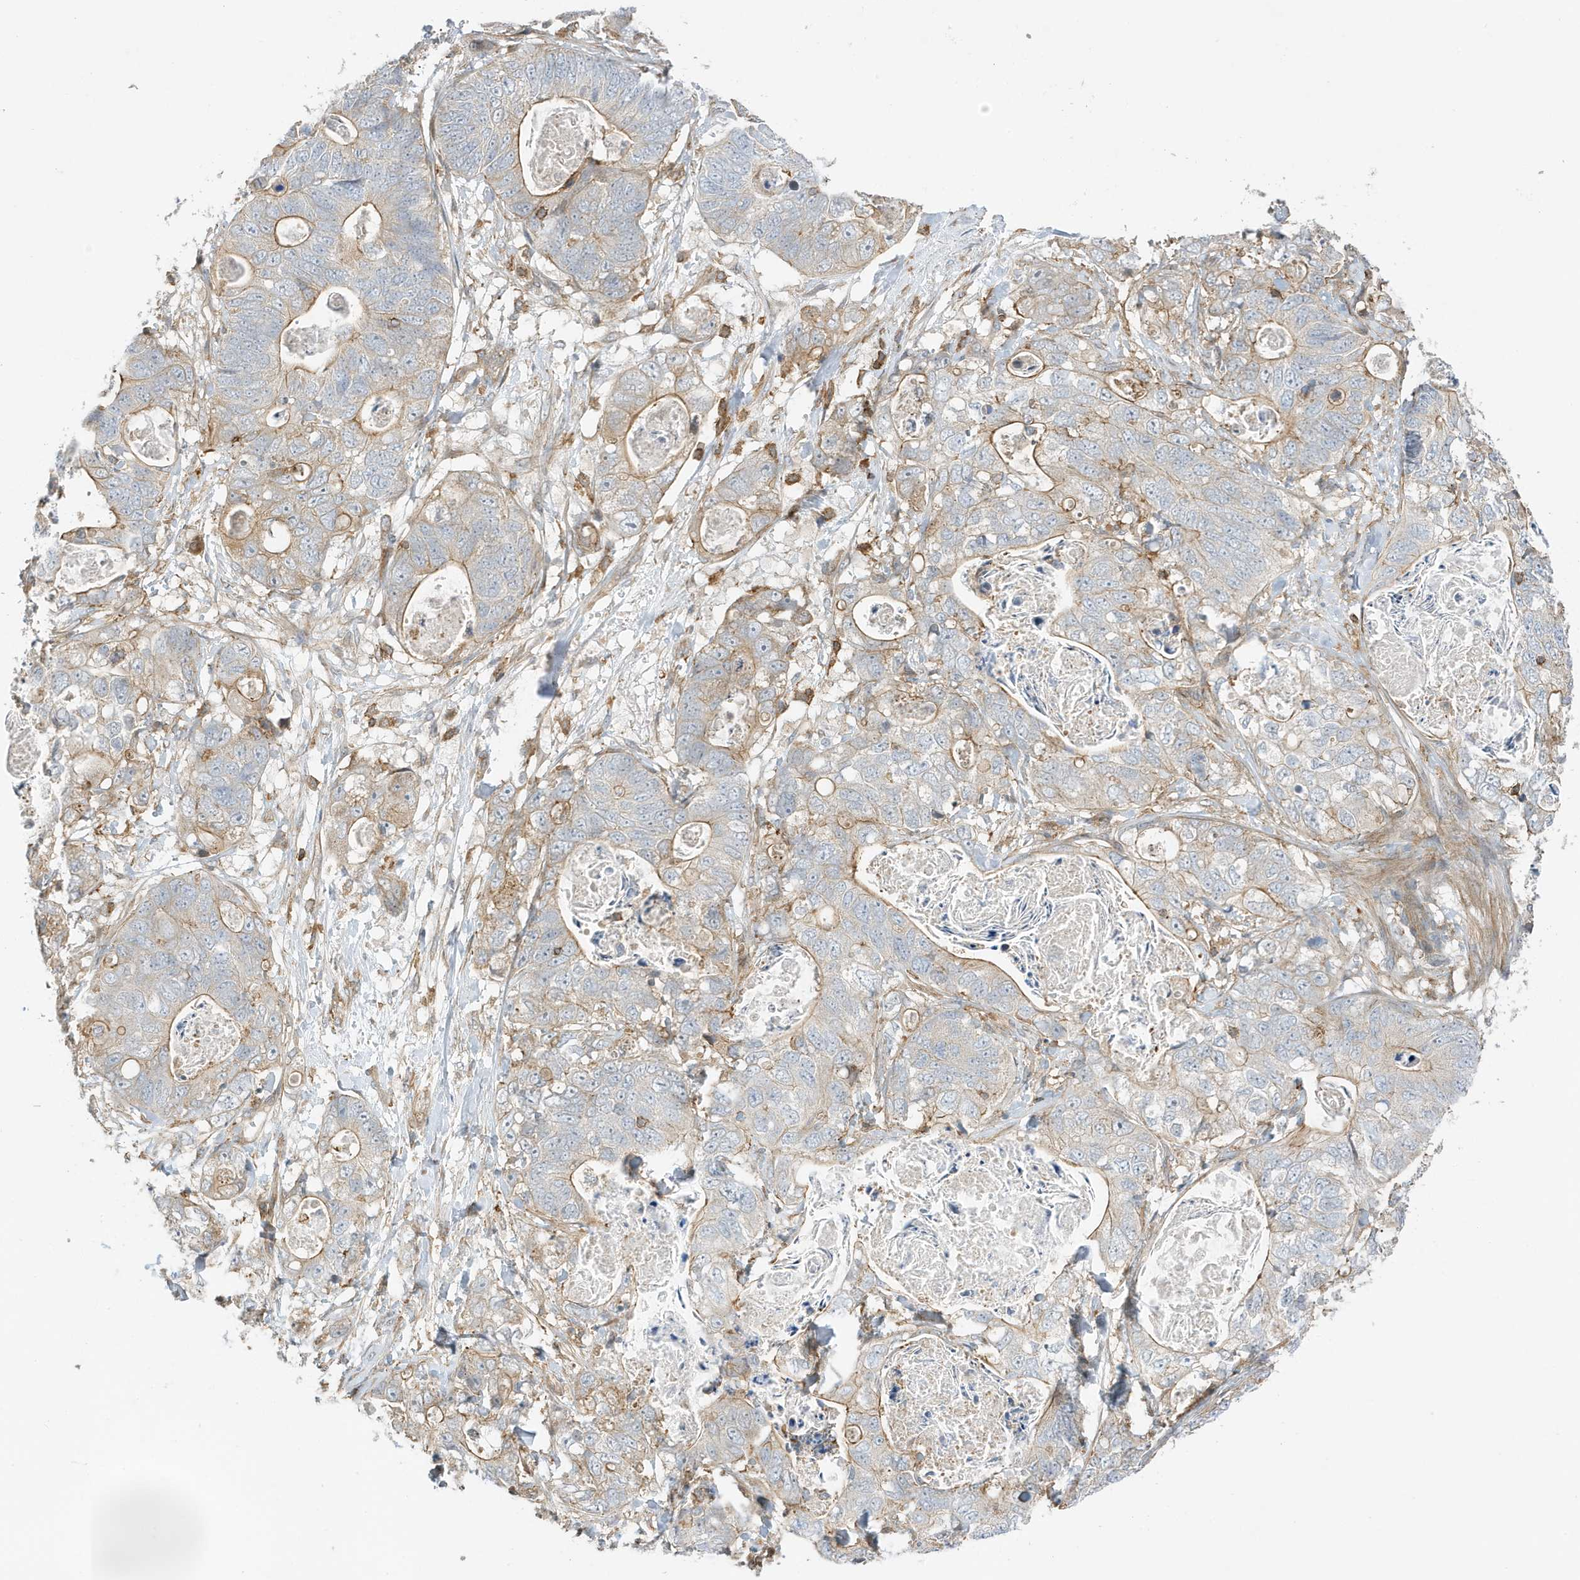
{"staining": {"intensity": "moderate", "quantity": "<25%", "location": "cytoplasmic/membranous"}, "tissue": "stomach cancer", "cell_type": "Tumor cells", "image_type": "cancer", "snomed": [{"axis": "morphology", "description": "Normal tissue, NOS"}, {"axis": "morphology", "description": "Adenocarcinoma, NOS"}, {"axis": "topography", "description": "Stomach"}], "caption": "Moderate cytoplasmic/membranous protein expression is identified in approximately <25% of tumor cells in adenocarcinoma (stomach). (DAB = brown stain, brightfield microscopy at high magnification).", "gene": "TATDN3", "patient": {"sex": "female", "age": 89}}